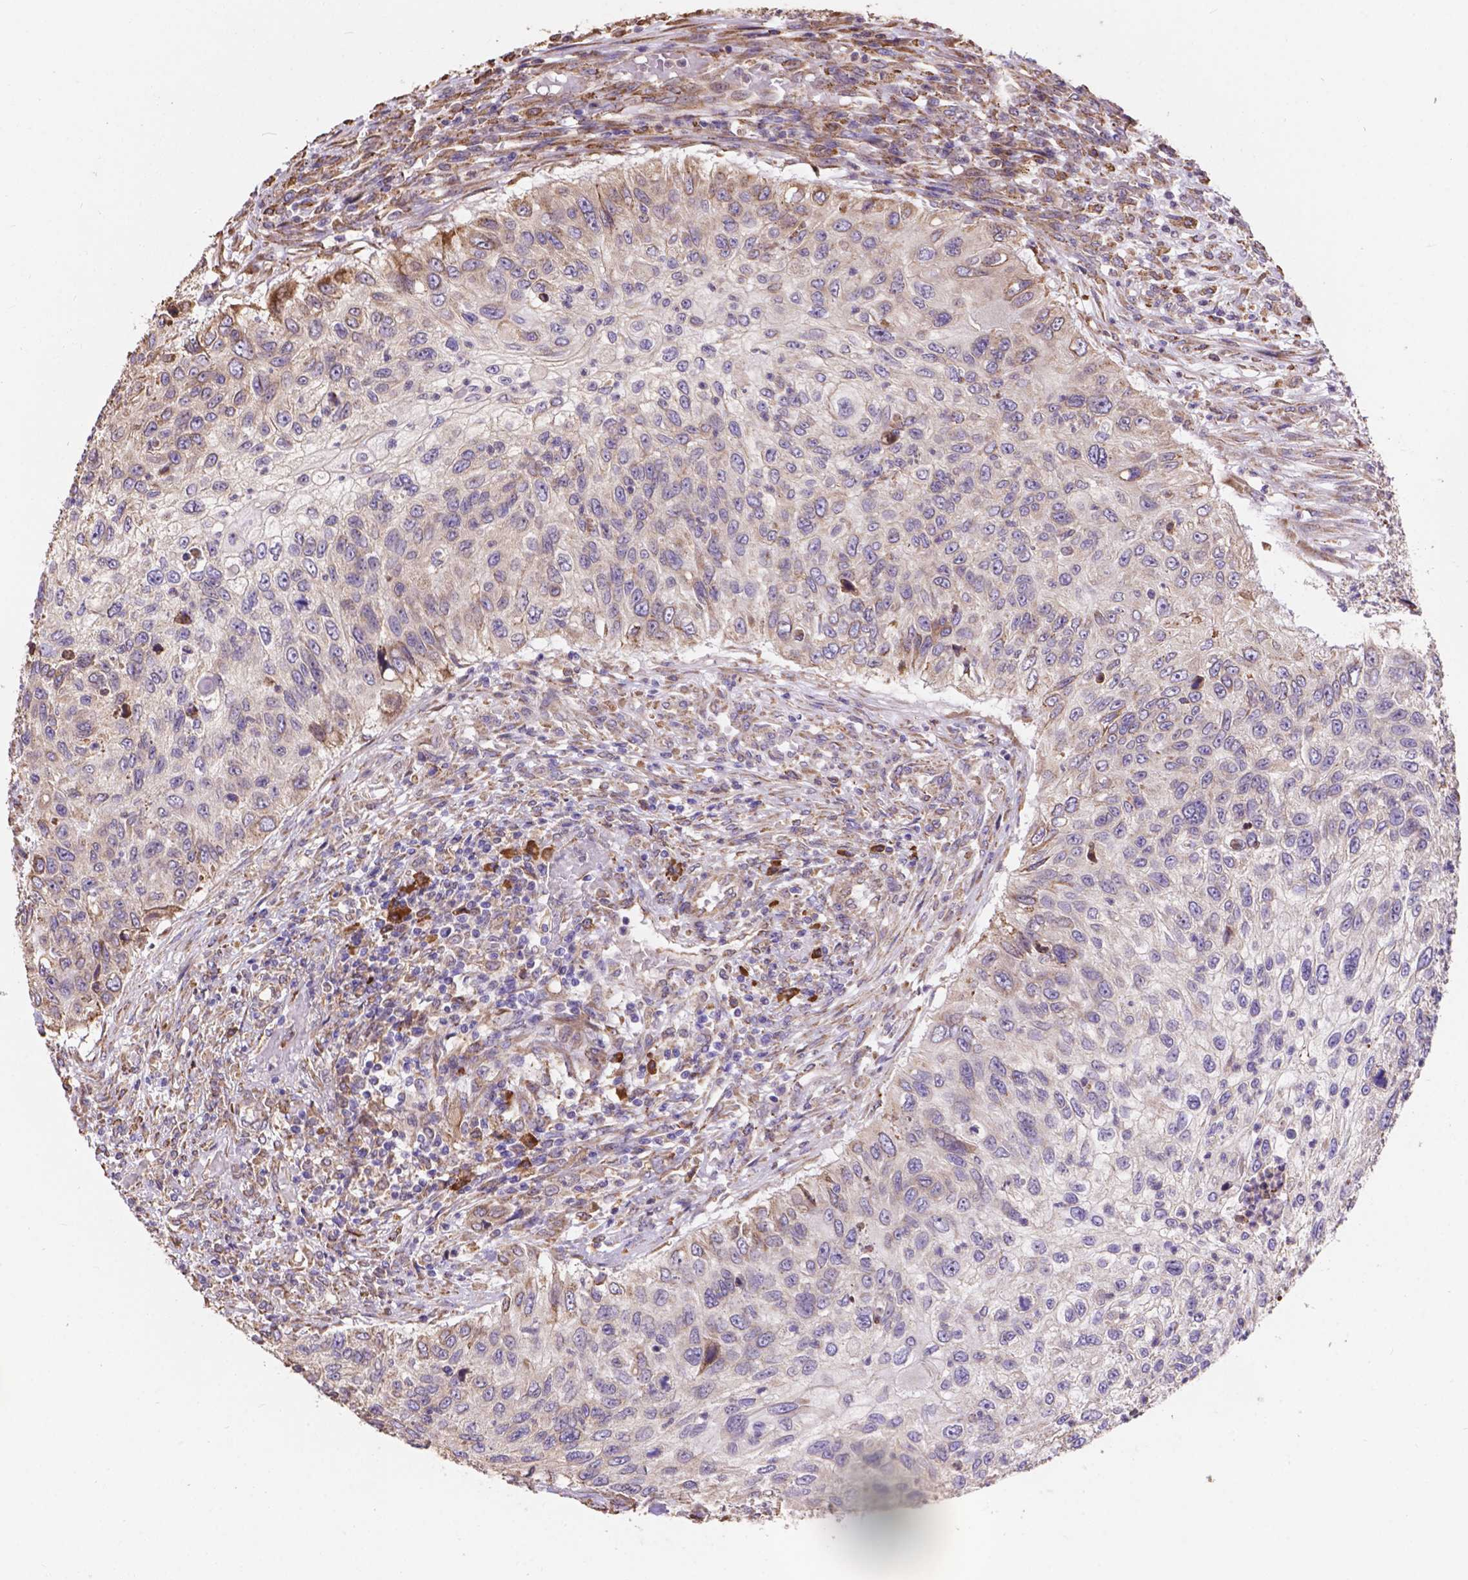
{"staining": {"intensity": "weak", "quantity": "<25%", "location": "cytoplasmic/membranous"}, "tissue": "urothelial cancer", "cell_type": "Tumor cells", "image_type": "cancer", "snomed": [{"axis": "morphology", "description": "Urothelial carcinoma, High grade"}, {"axis": "topography", "description": "Urinary bladder"}], "caption": "Immunohistochemical staining of human urothelial carcinoma (high-grade) exhibits no significant positivity in tumor cells. (IHC, brightfield microscopy, high magnification).", "gene": "IPO11", "patient": {"sex": "female", "age": 60}}